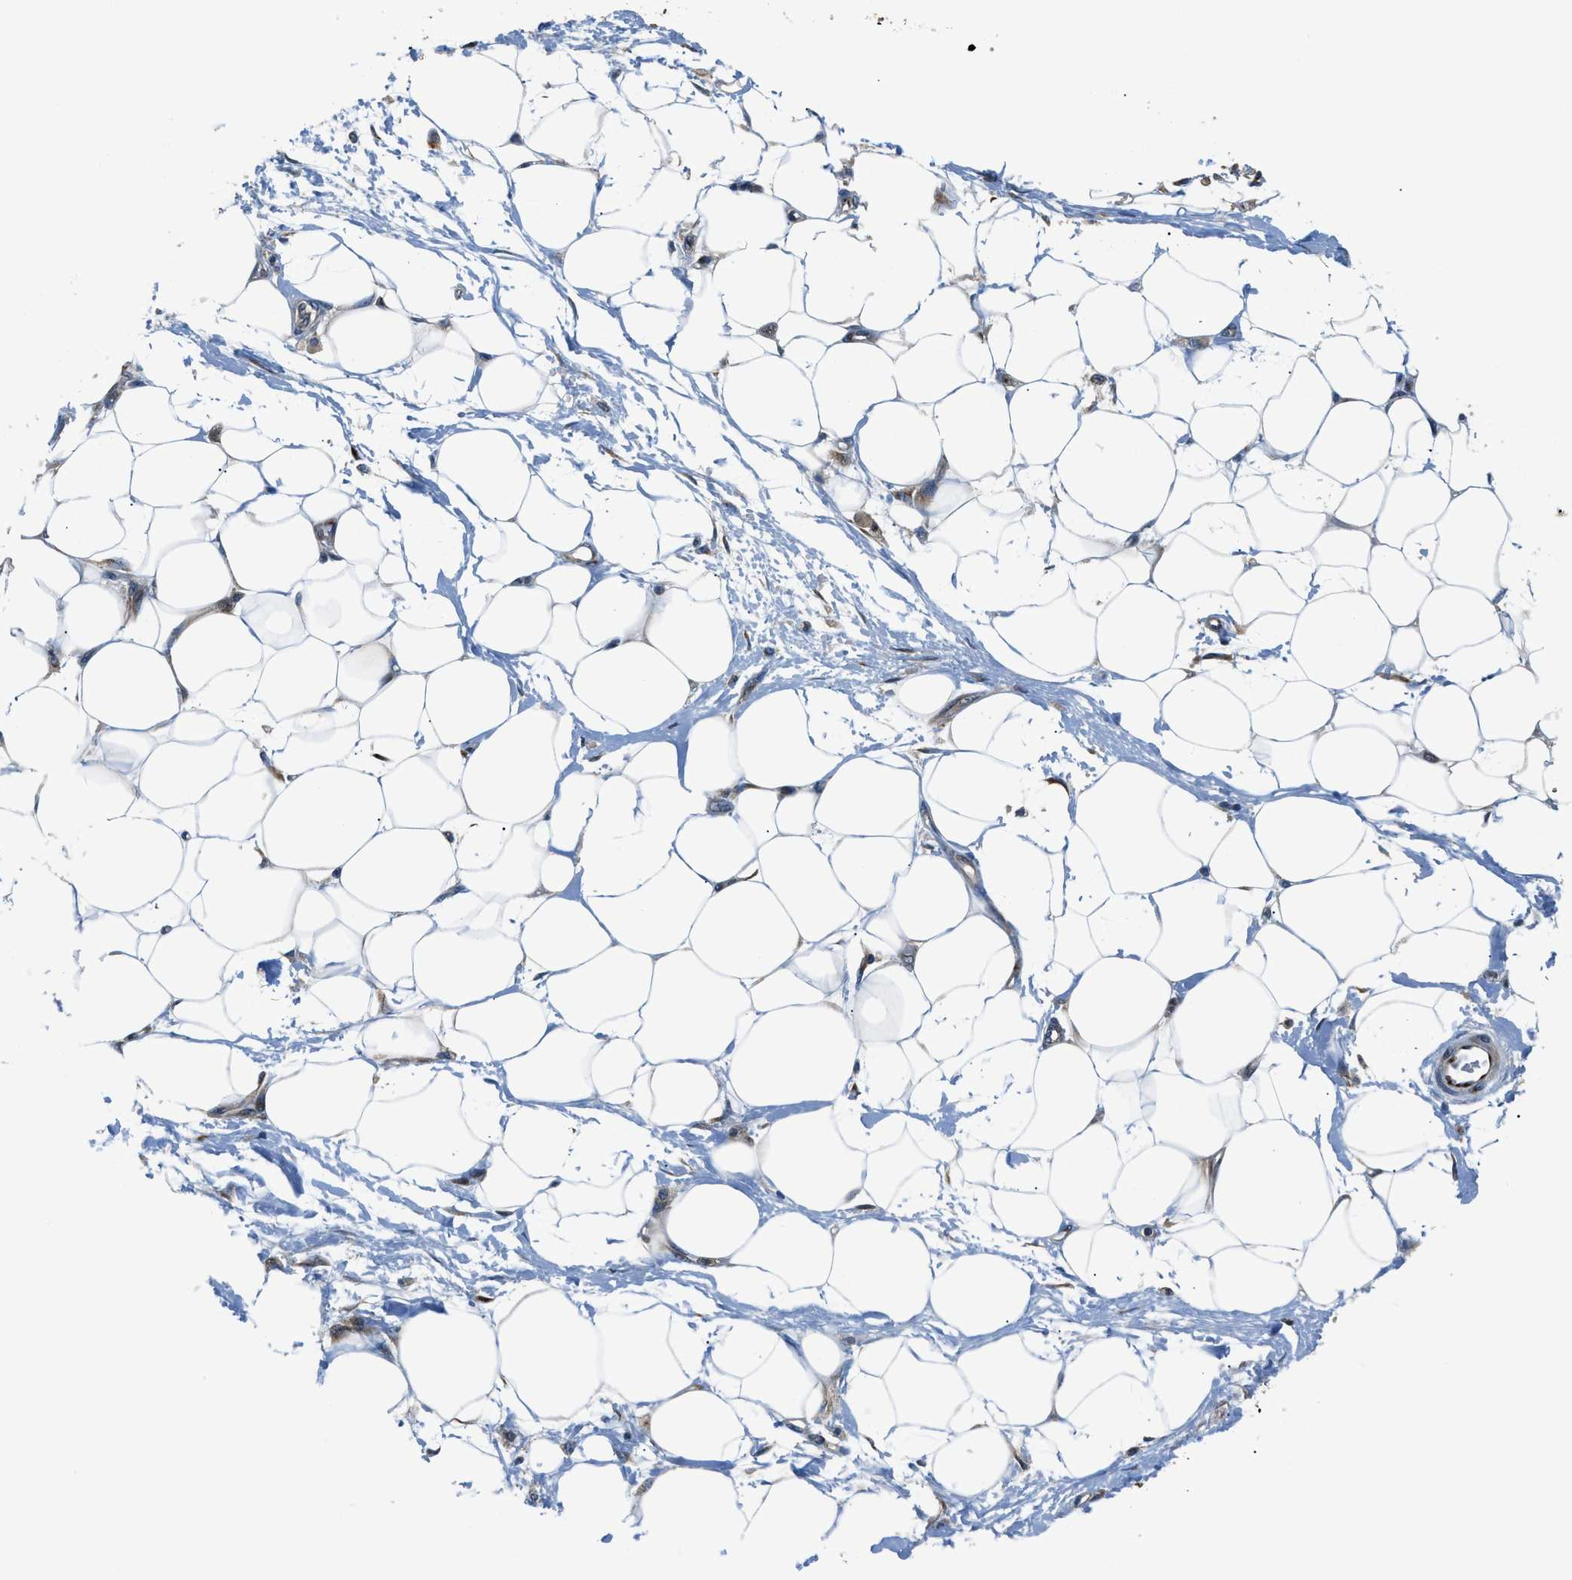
{"staining": {"intensity": "weak", "quantity": "25%-75%", "location": "cytoplasmic/membranous"}, "tissue": "adipose tissue", "cell_type": "Adipocytes", "image_type": "normal", "snomed": [{"axis": "morphology", "description": "Normal tissue, NOS"}, {"axis": "morphology", "description": "Urothelial carcinoma, High grade"}, {"axis": "topography", "description": "Vascular tissue"}, {"axis": "topography", "description": "Urinary bladder"}], "caption": "The immunohistochemical stain highlights weak cytoplasmic/membranous staining in adipocytes of benign adipose tissue. Nuclei are stained in blue.", "gene": "FUT8", "patient": {"sex": "female", "age": 56}}